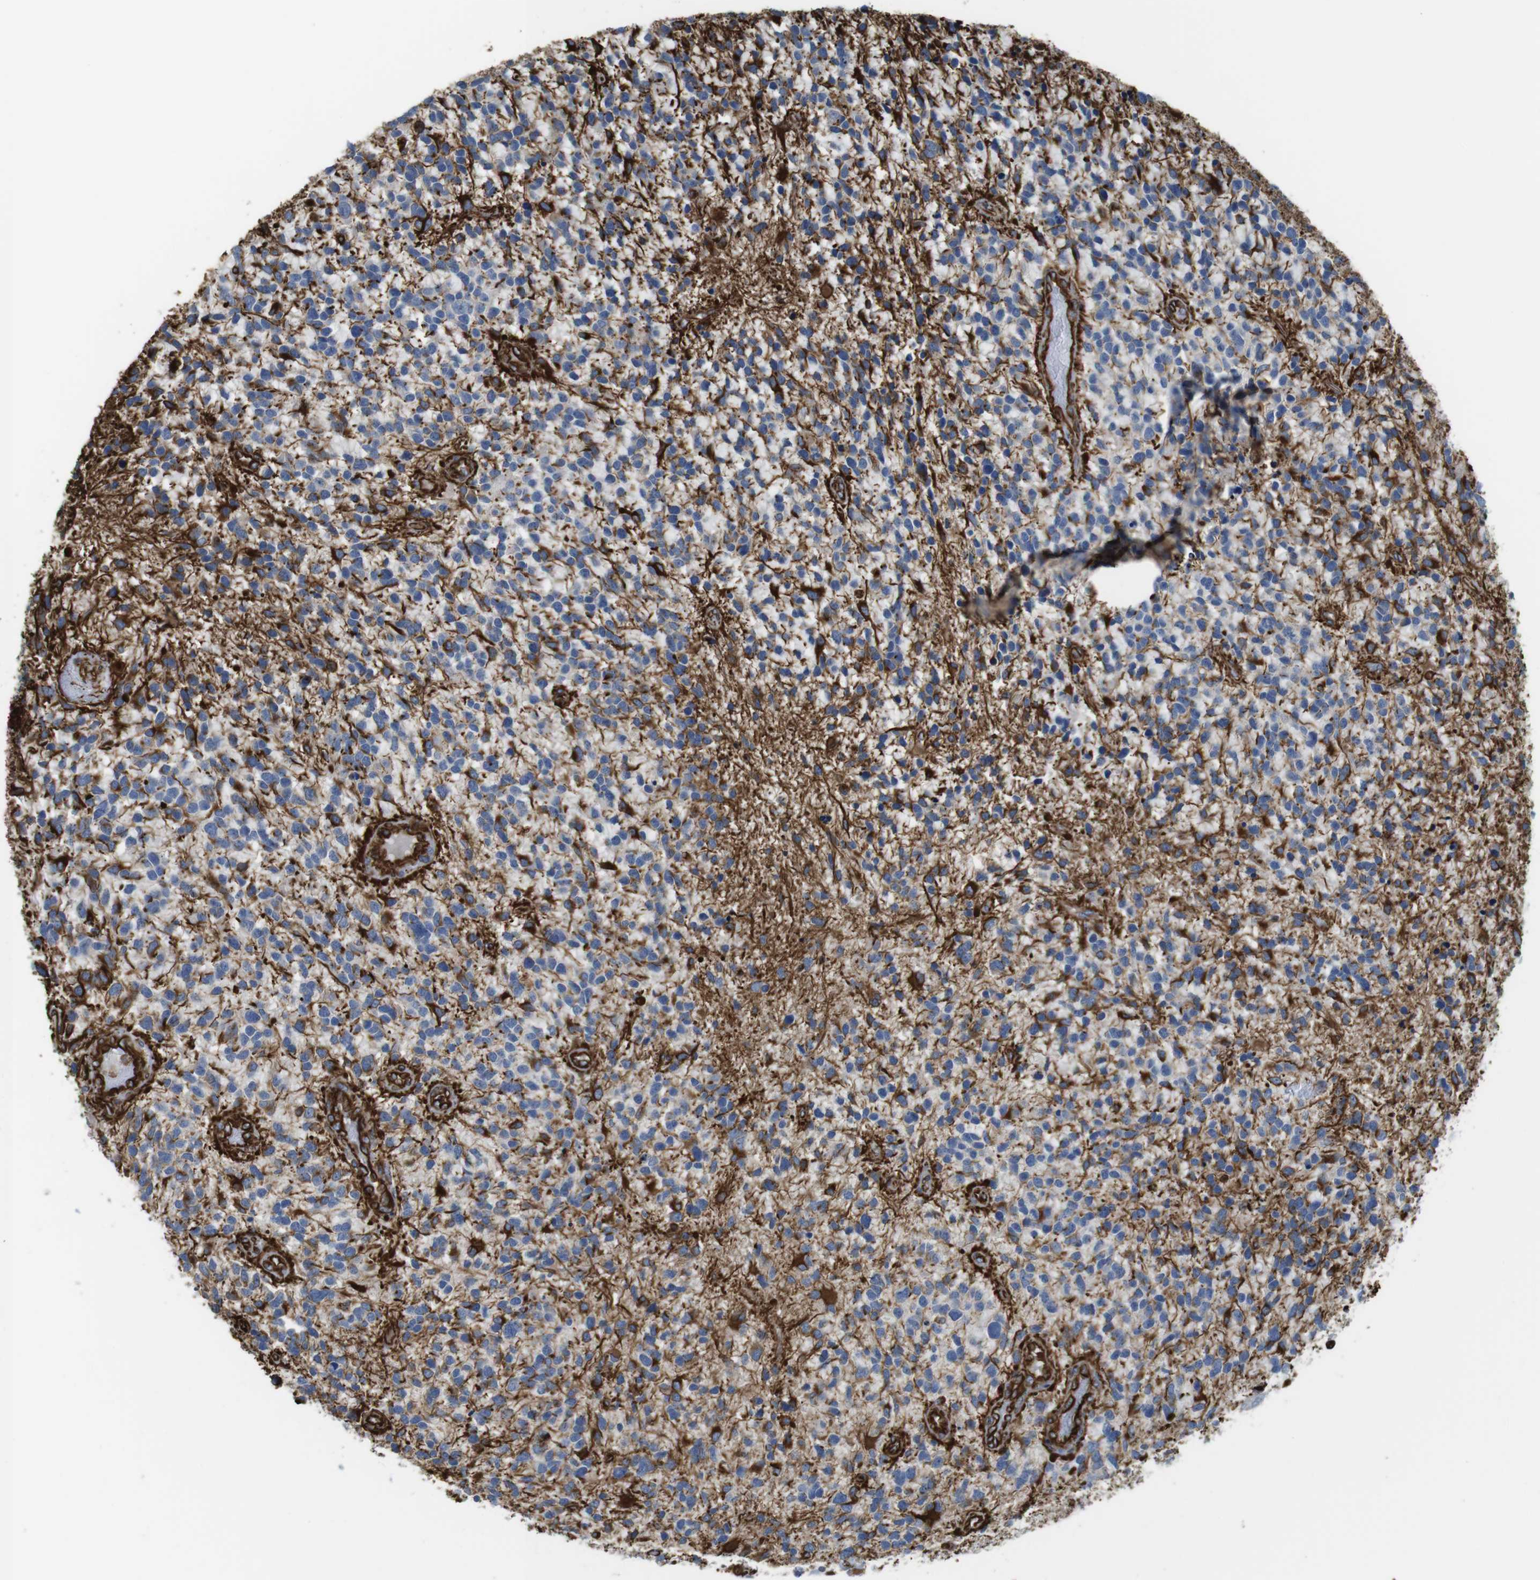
{"staining": {"intensity": "moderate", "quantity": "25%-75%", "location": "cytoplasmic/membranous"}, "tissue": "glioma", "cell_type": "Tumor cells", "image_type": "cancer", "snomed": [{"axis": "morphology", "description": "Glioma, malignant, High grade"}, {"axis": "topography", "description": "Brain"}], "caption": "About 25%-75% of tumor cells in human malignant glioma (high-grade) exhibit moderate cytoplasmic/membranous protein expression as visualized by brown immunohistochemical staining.", "gene": "RALGPS1", "patient": {"sex": "female", "age": 58}}